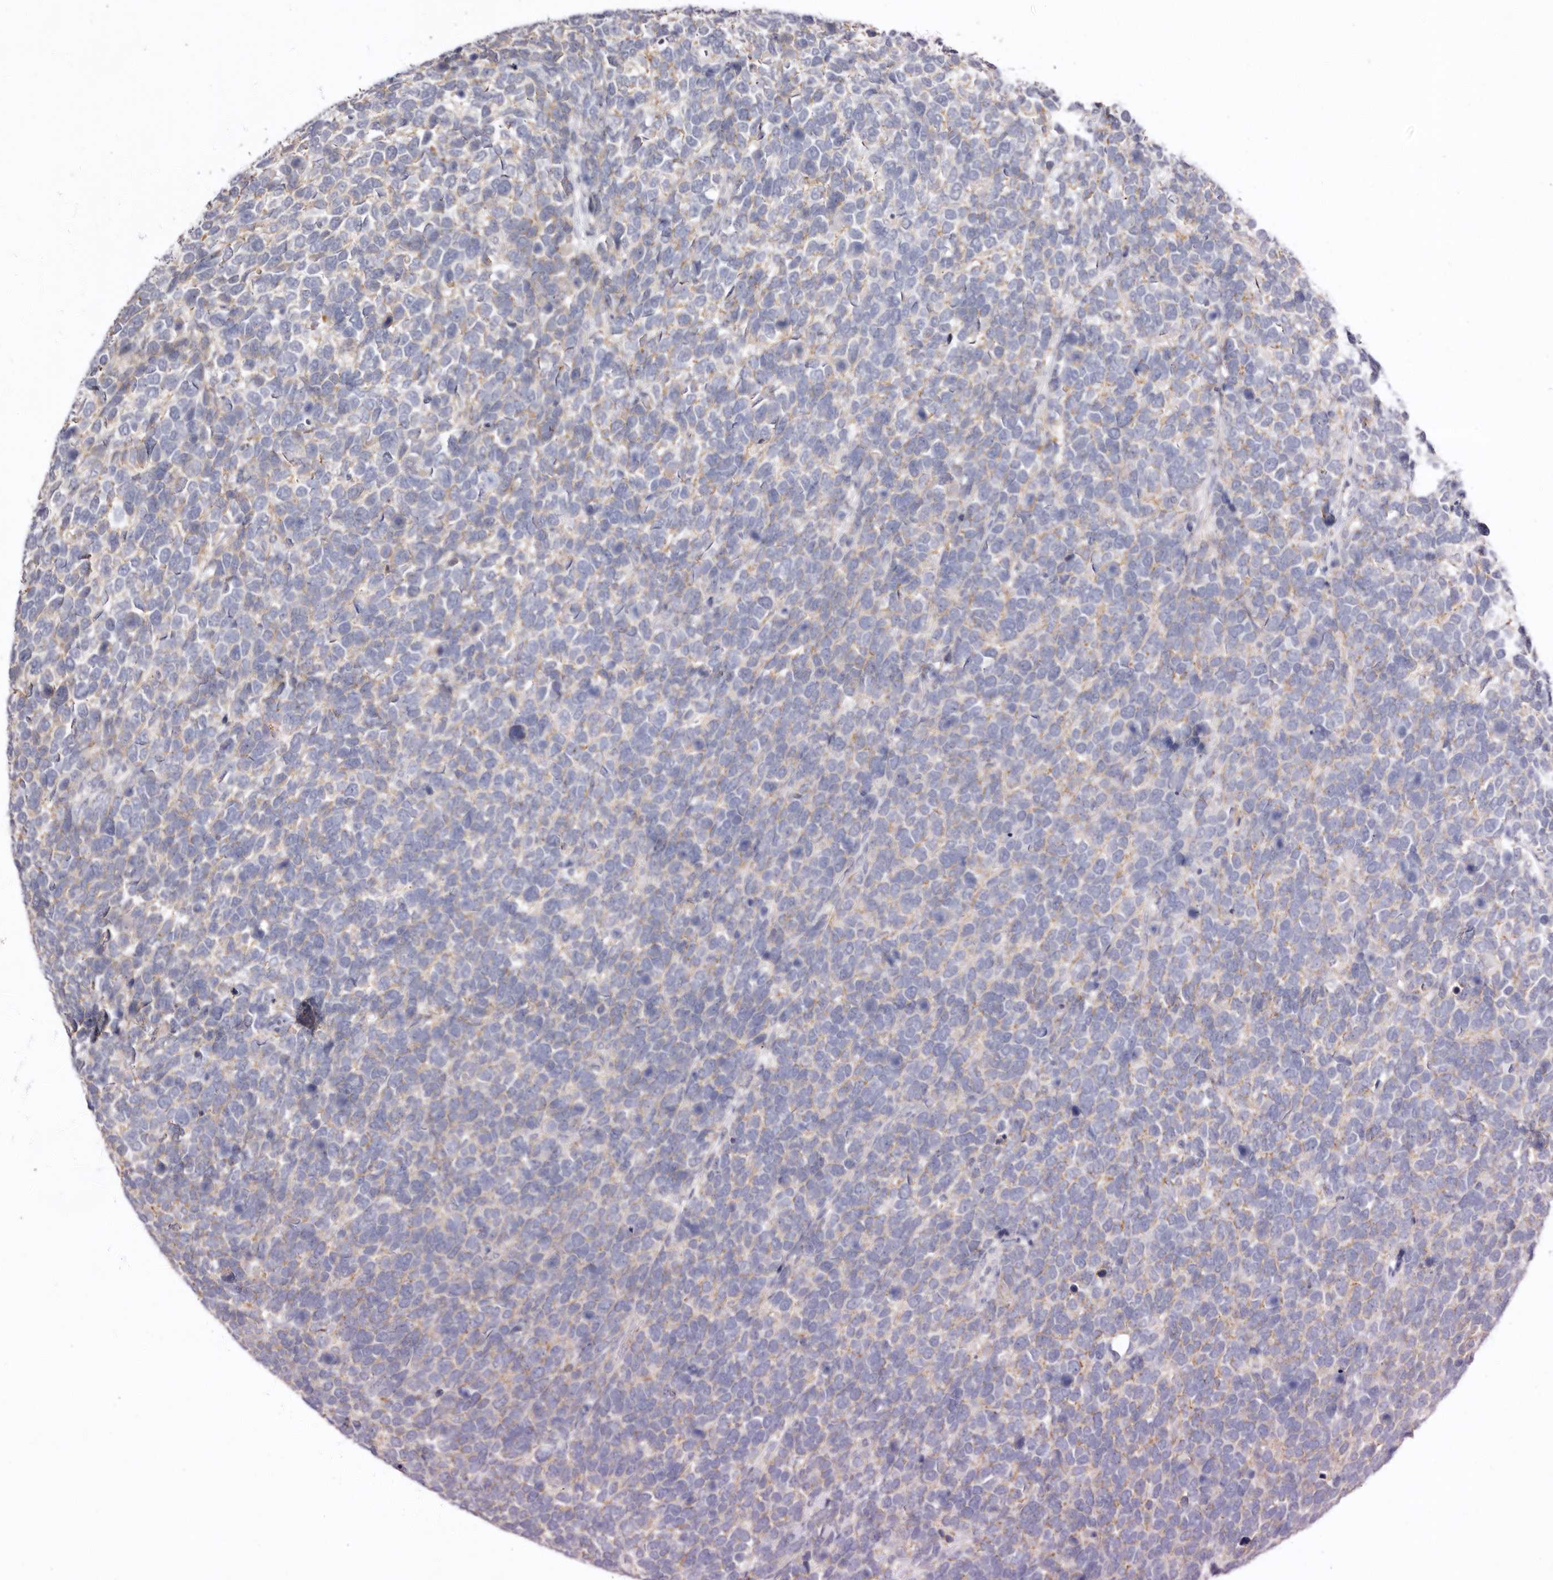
{"staining": {"intensity": "weak", "quantity": "<25%", "location": "cytoplasmic/membranous"}, "tissue": "urothelial cancer", "cell_type": "Tumor cells", "image_type": "cancer", "snomed": [{"axis": "morphology", "description": "Urothelial carcinoma, High grade"}, {"axis": "topography", "description": "Urinary bladder"}], "caption": "Histopathology image shows no protein positivity in tumor cells of urothelial cancer tissue. (DAB IHC visualized using brightfield microscopy, high magnification).", "gene": "LMLN", "patient": {"sex": "female", "age": 82}}